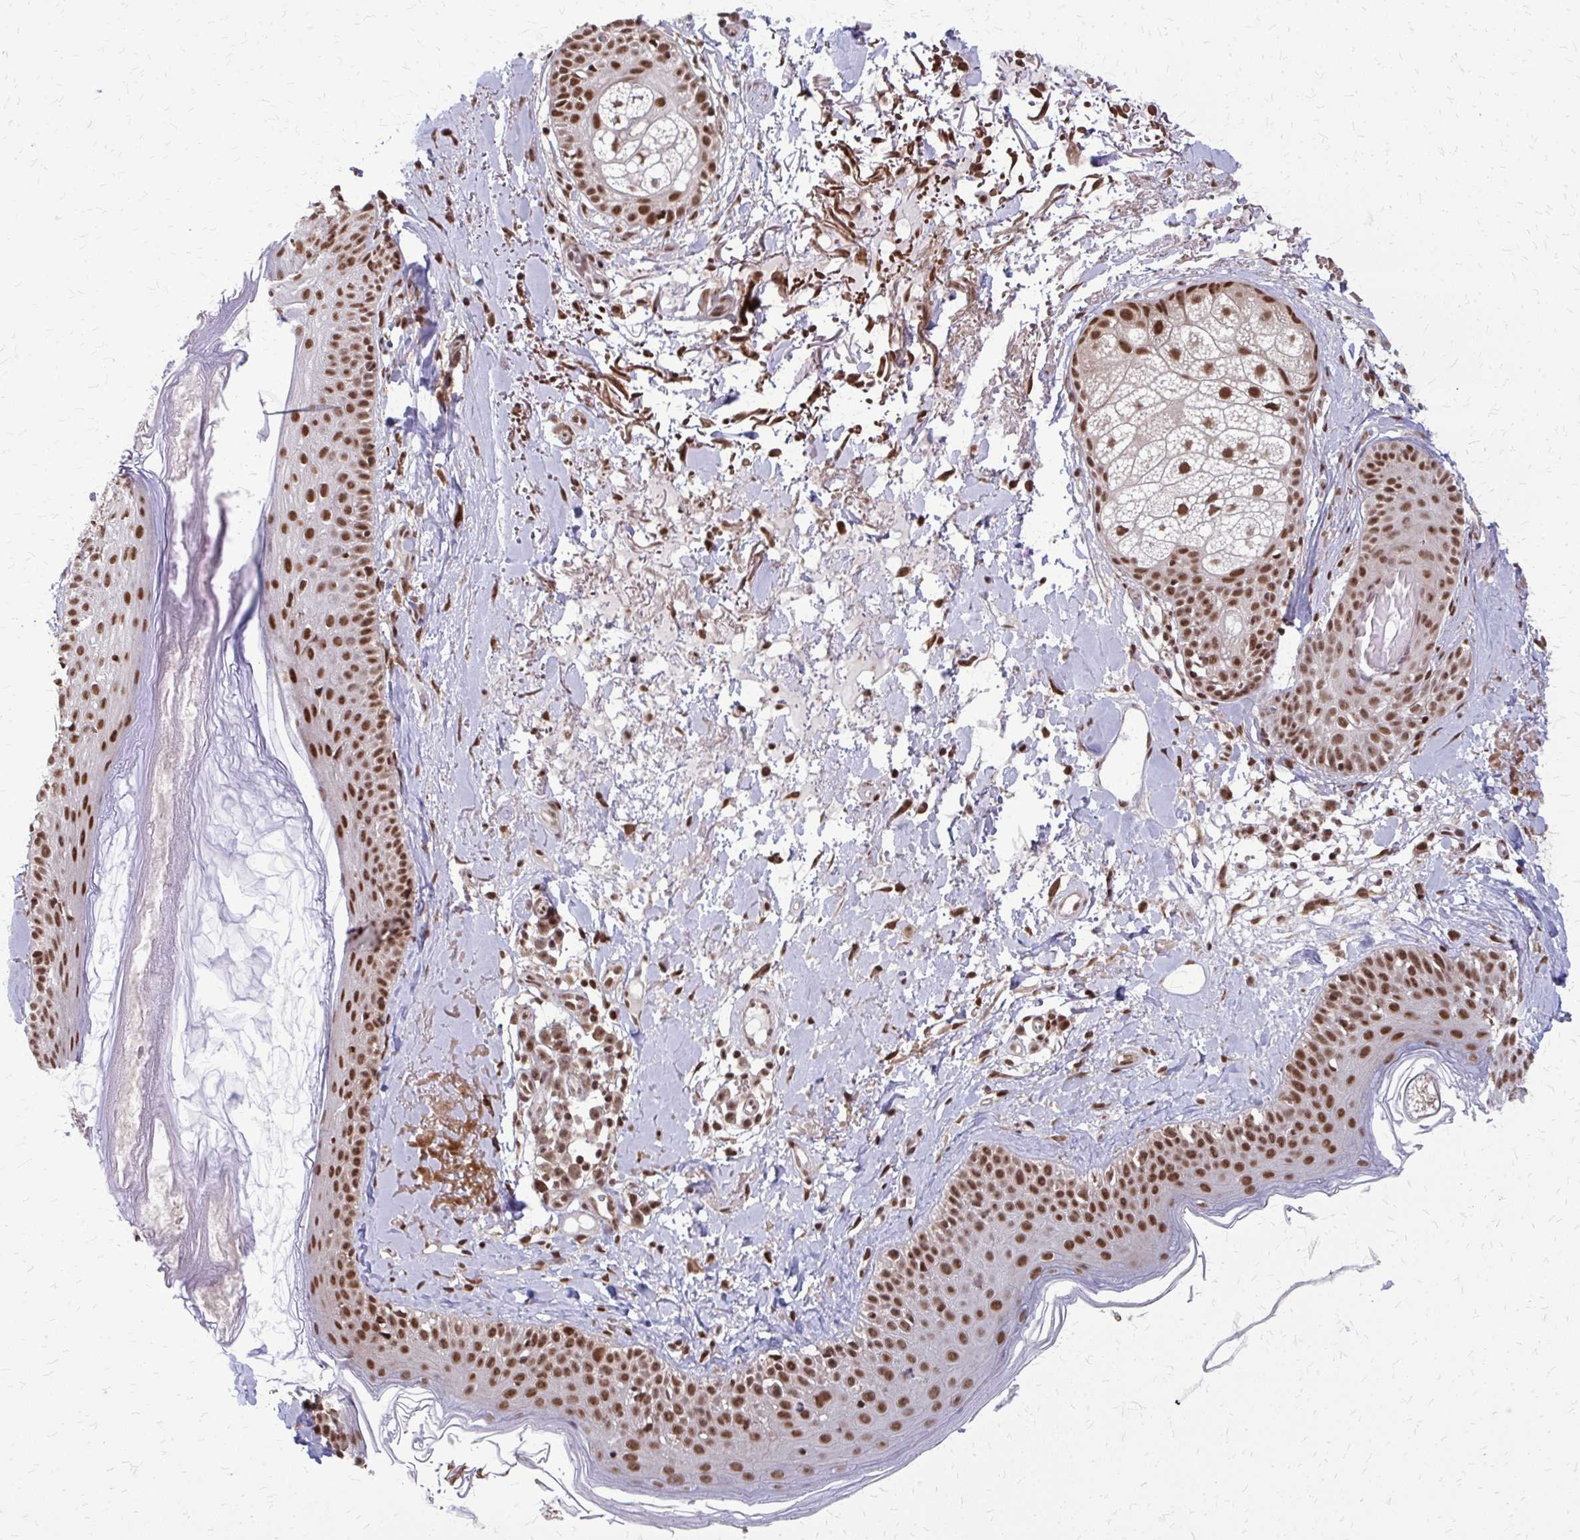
{"staining": {"intensity": "moderate", "quantity": "25%-75%", "location": "nuclear"}, "tissue": "skin", "cell_type": "Fibroblasts", "image_type": "normal", "snomed": [{"axis": "morphology", "description": "Normal tissue, NOS"}, {"axis": "topography", "description": "Skin"}], "caption": "Human skin stained for a protein (brown) reveals moderate nuclear positive staining in approximately 25%-75% of fibroblasts.", "gene": "HDAC3", "patient": {"sex": "male", "age": 73}}